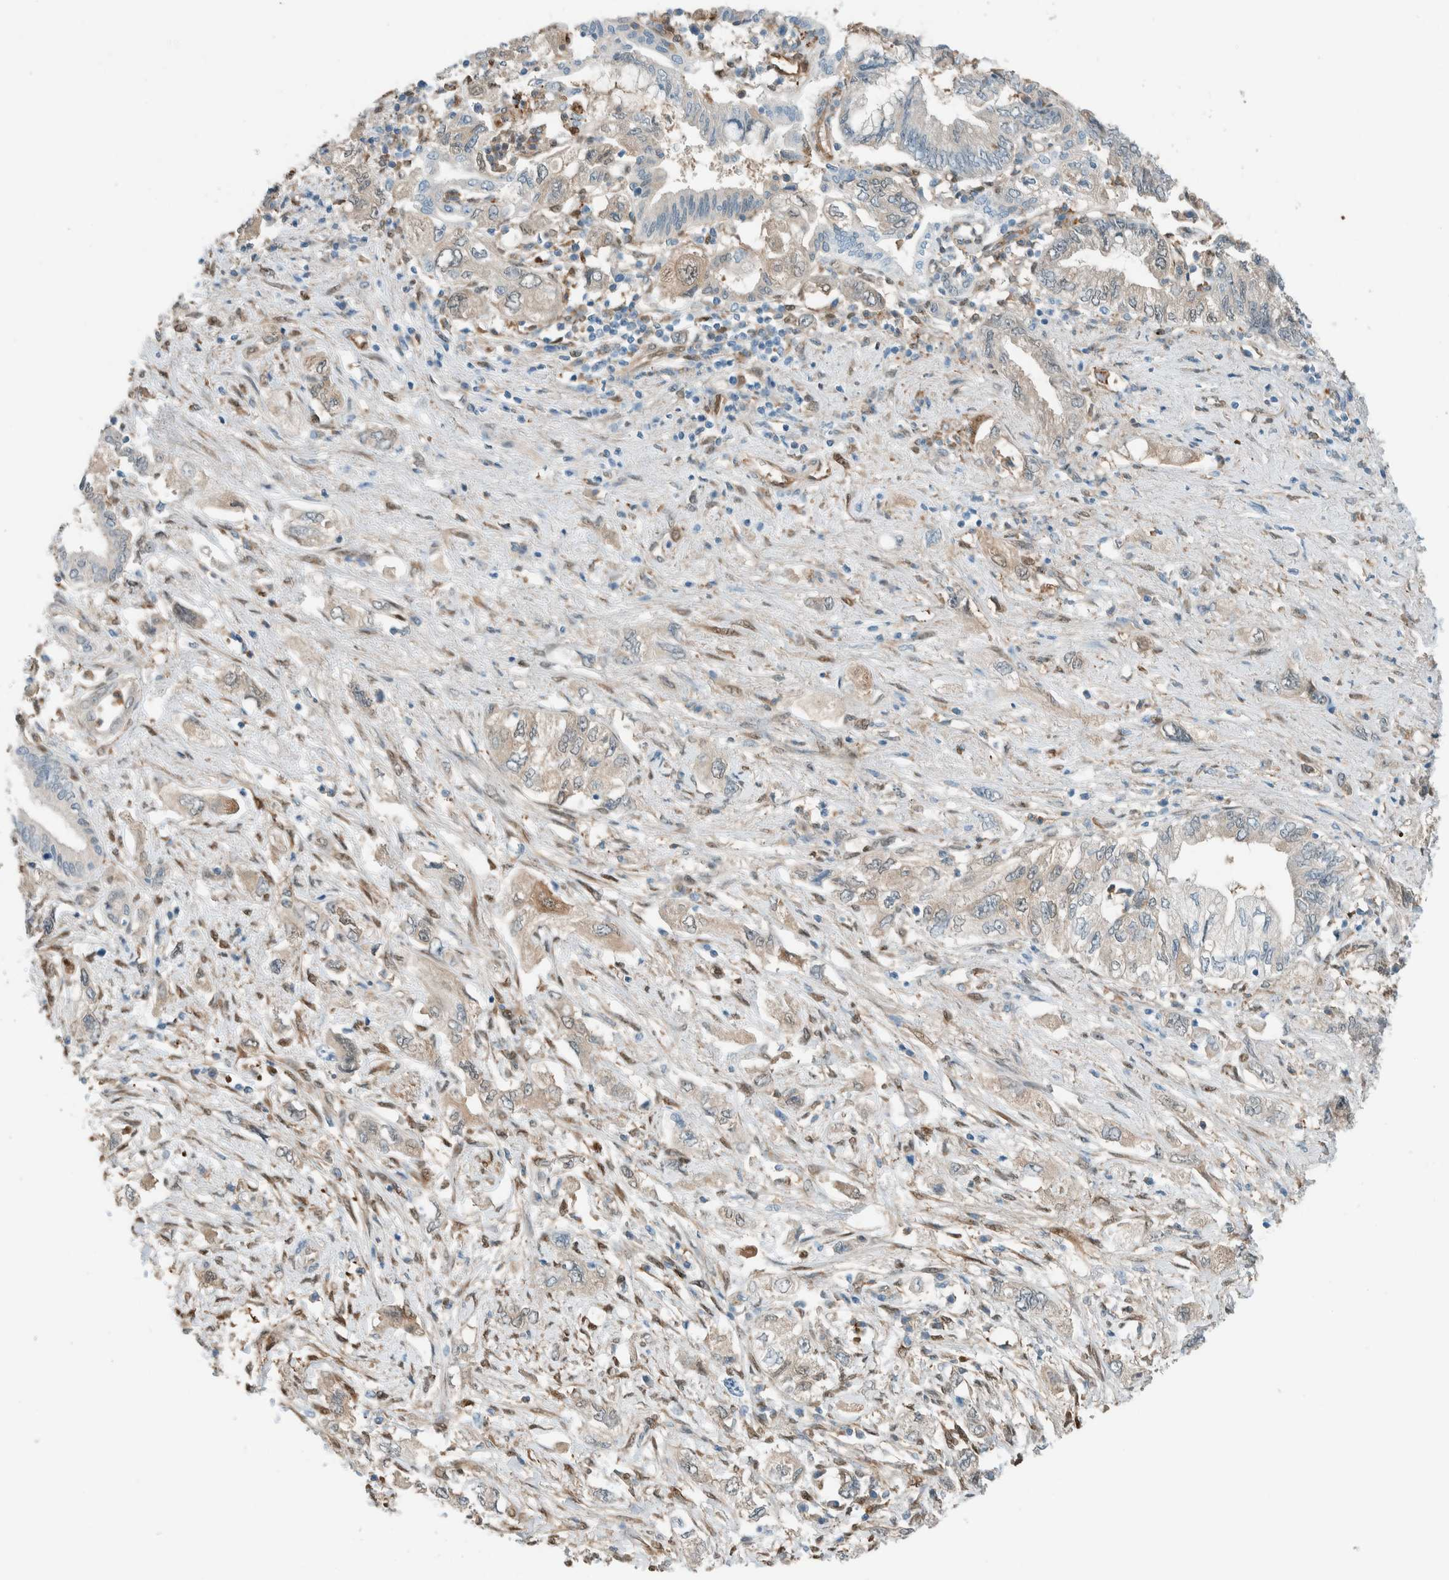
{"staining": {"intensity": "weak", "quantity": "<25%", "location": "cytoplasmic/membranous"}, "tissue": "pancreatic cancer", "cell_type": "Tumor cells", "image_type": "cancer", "snomed": [{"axis": "morphology", "description": "Adenocarcinoma, NOS"}, {"axis": "topography", "description": "Pancreas"}], "caption": "Immunohistochemical staining of human pancreatic cancer (adenocarcinoma) demonstrates no significant staining in tumor cells.", "gene": "NXN", "patient": {"sex": "female", "age": 73}}